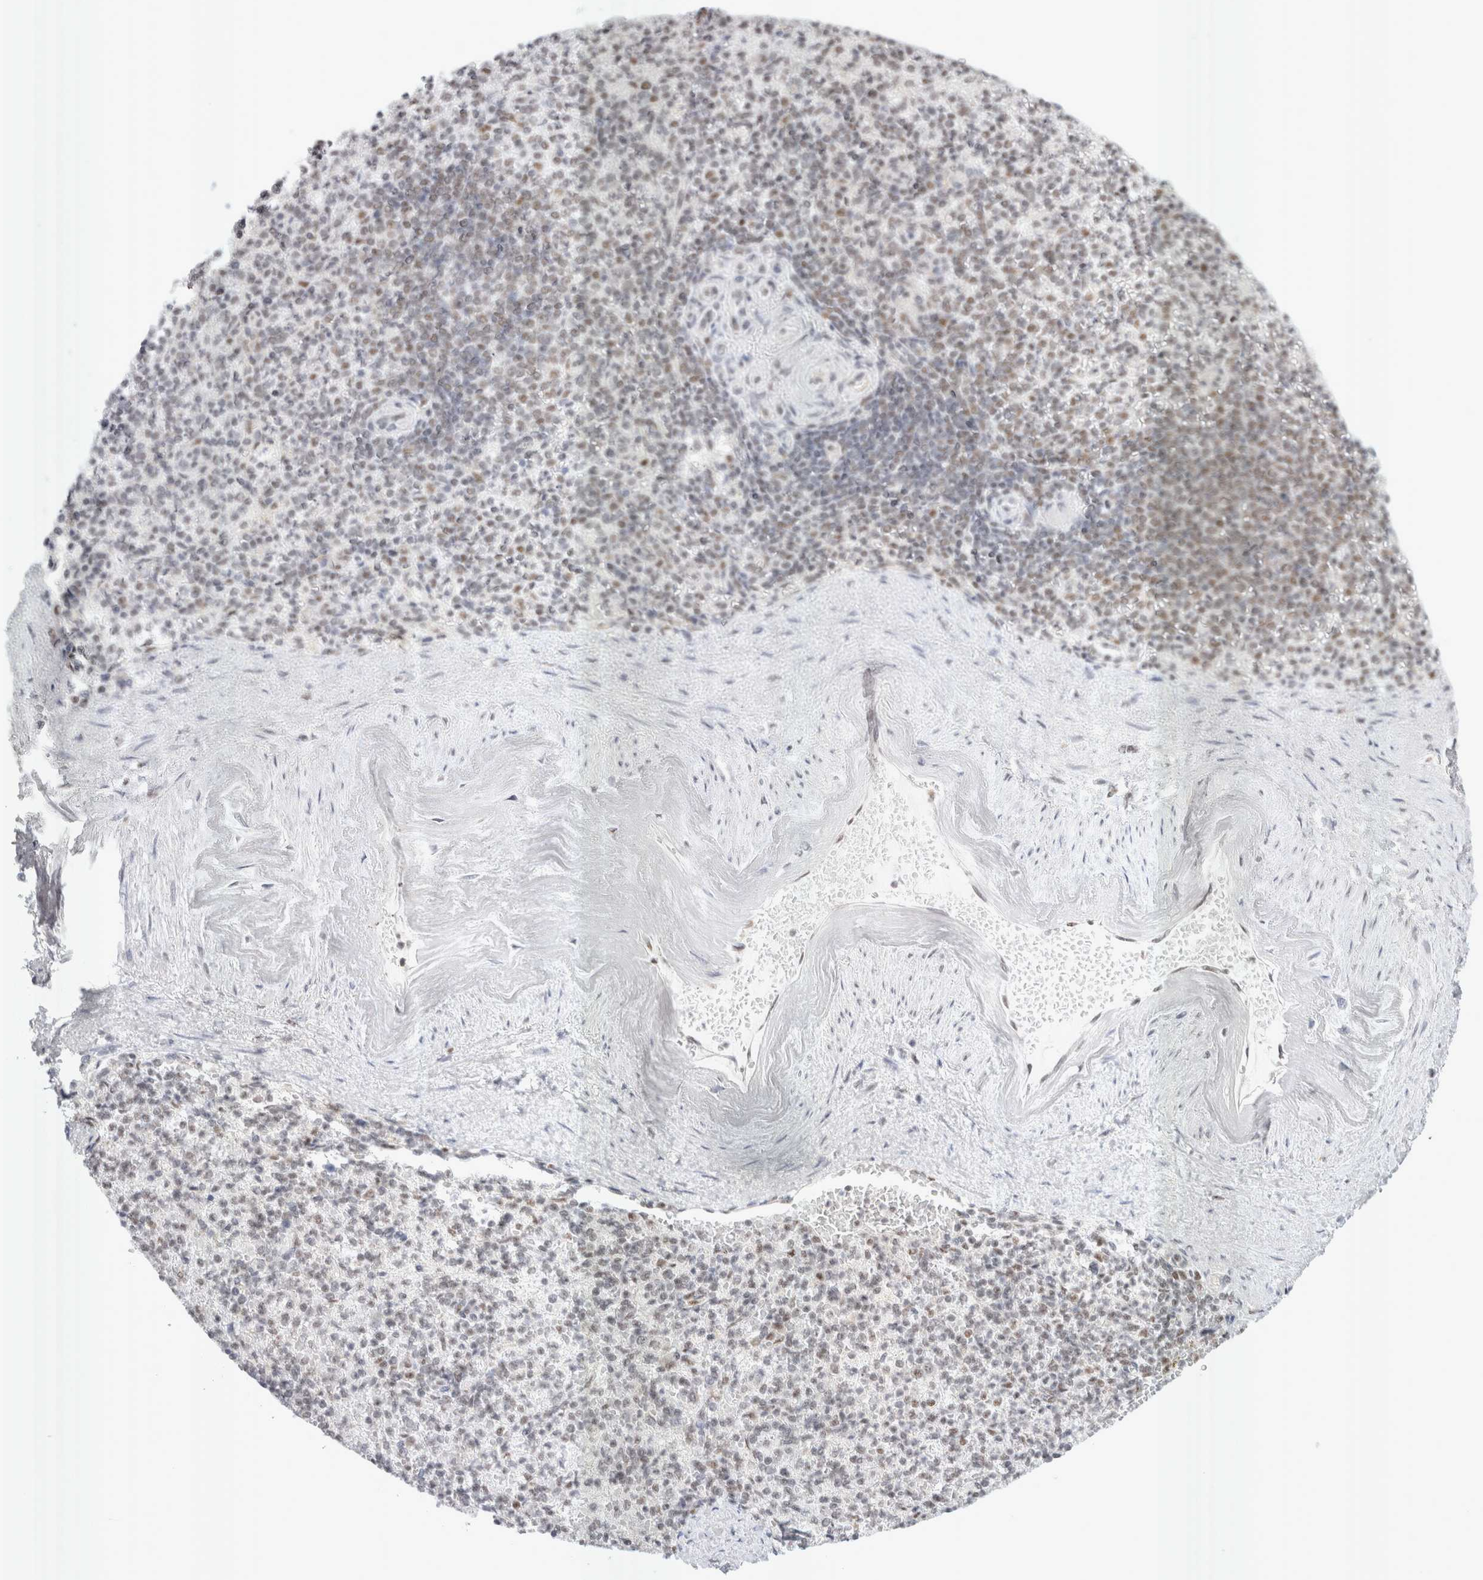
{"staining": {"intensity": "weak", "quantity": "25%-75%", "location": "nuclear"}, "tissue": "spleen", "cell_type": "Cells in red pulp", "image_type": "normal", "snomed": [{"axis": "morphology", "description": "Normal tissue, NOS"}, {"axis": "topography", "description": "Spleen"}], "caption": "Cells in red pulp demonstrate low levels of weak nuclear positivity in about 25%-75% of cells in unremarkable spleen.", "gene": "TRMT12", "patient": {"sex": "female", "age": 74}}